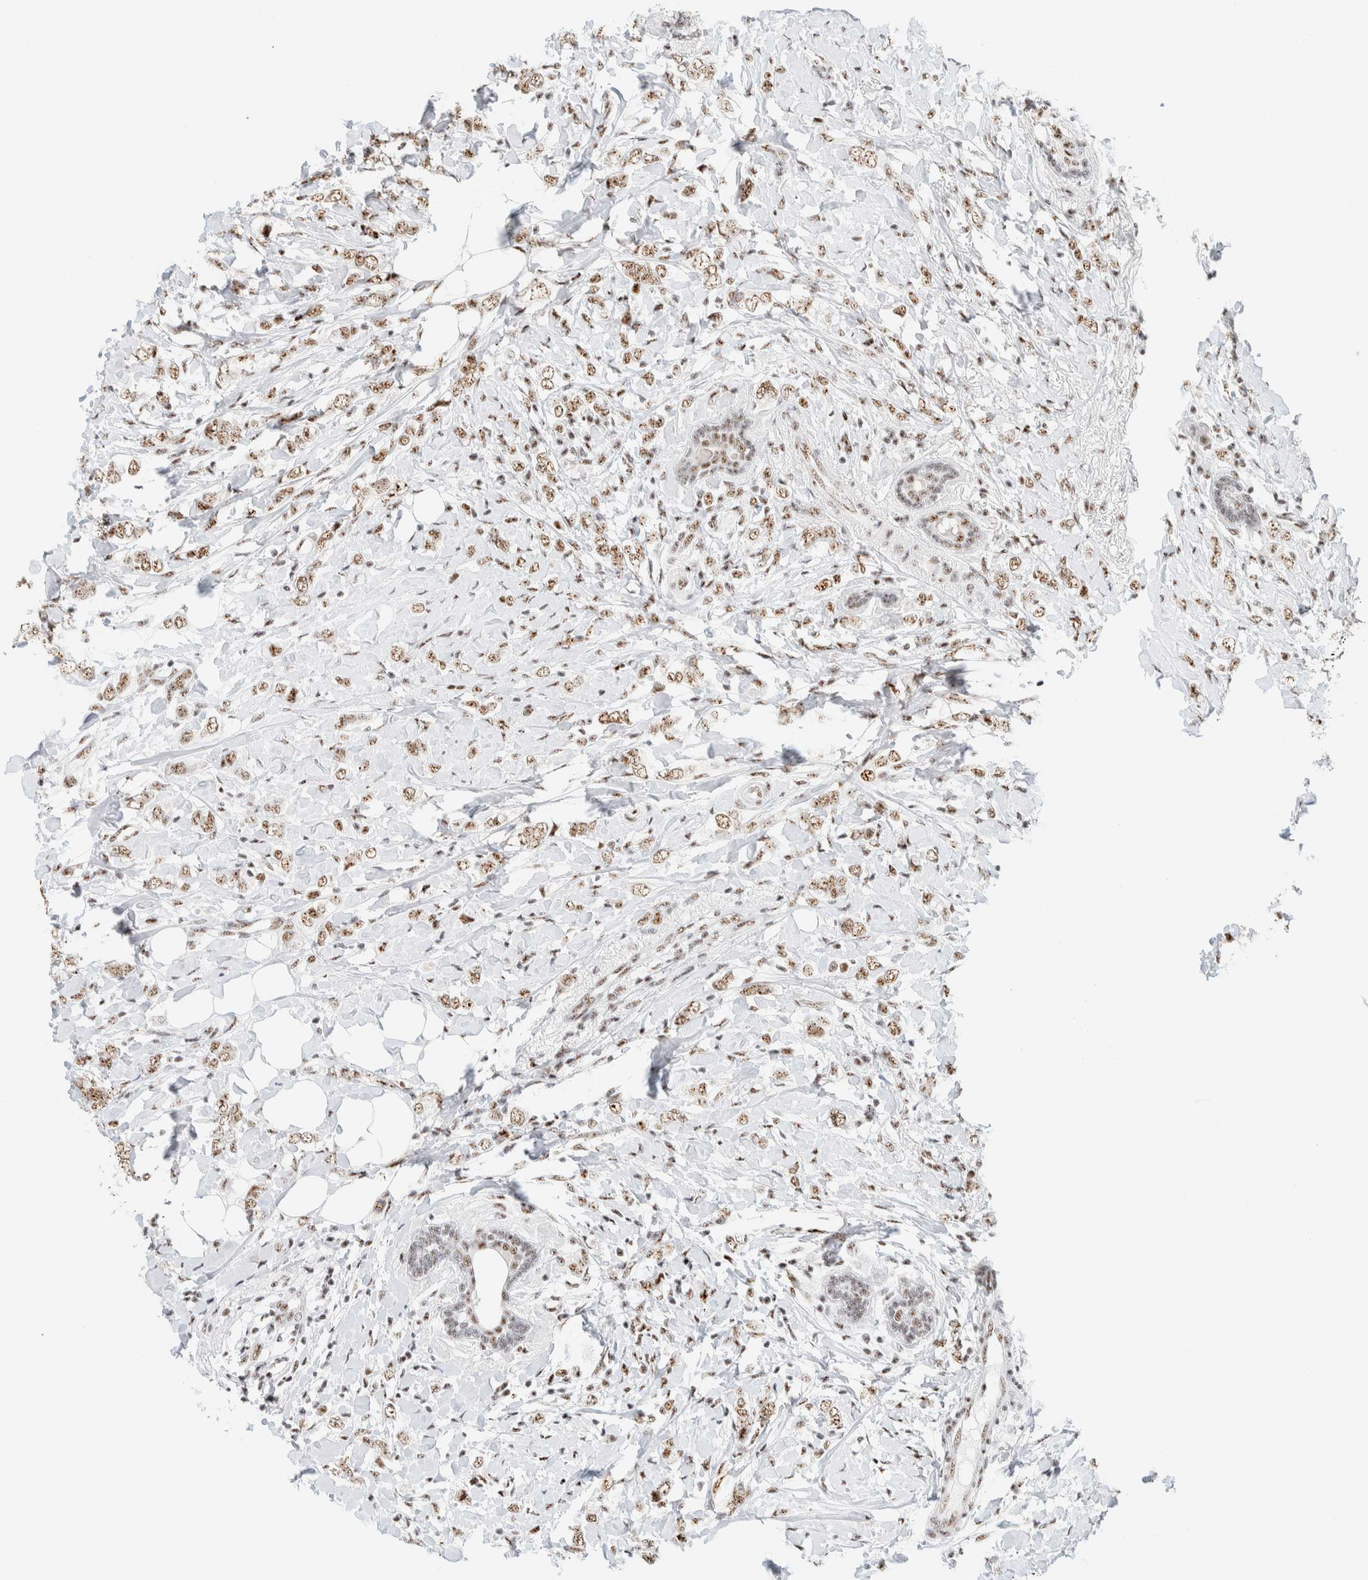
{"staining": {"intensity": "moderate", "quantity": ">75%", "location": "nuclear"}, "tissue": "breast cancer", "cell_type": "Tumor cells", "image_type": "cancer", "snomed": [{"axis": "morphology", "description": "Normal tissue, NOS"}, {"axis": "morphology", "description": "Lobular carcinoma"}, {"axis": "topography", "description": "Breast"}], "caption": "A micrograph of breast cancer (lobular carcinoma) stained for a protein demonstrates moderate nuclear brown staining in tumor cells.", "gene": "SON", "patient": {"sex": "female", "age": 47}}